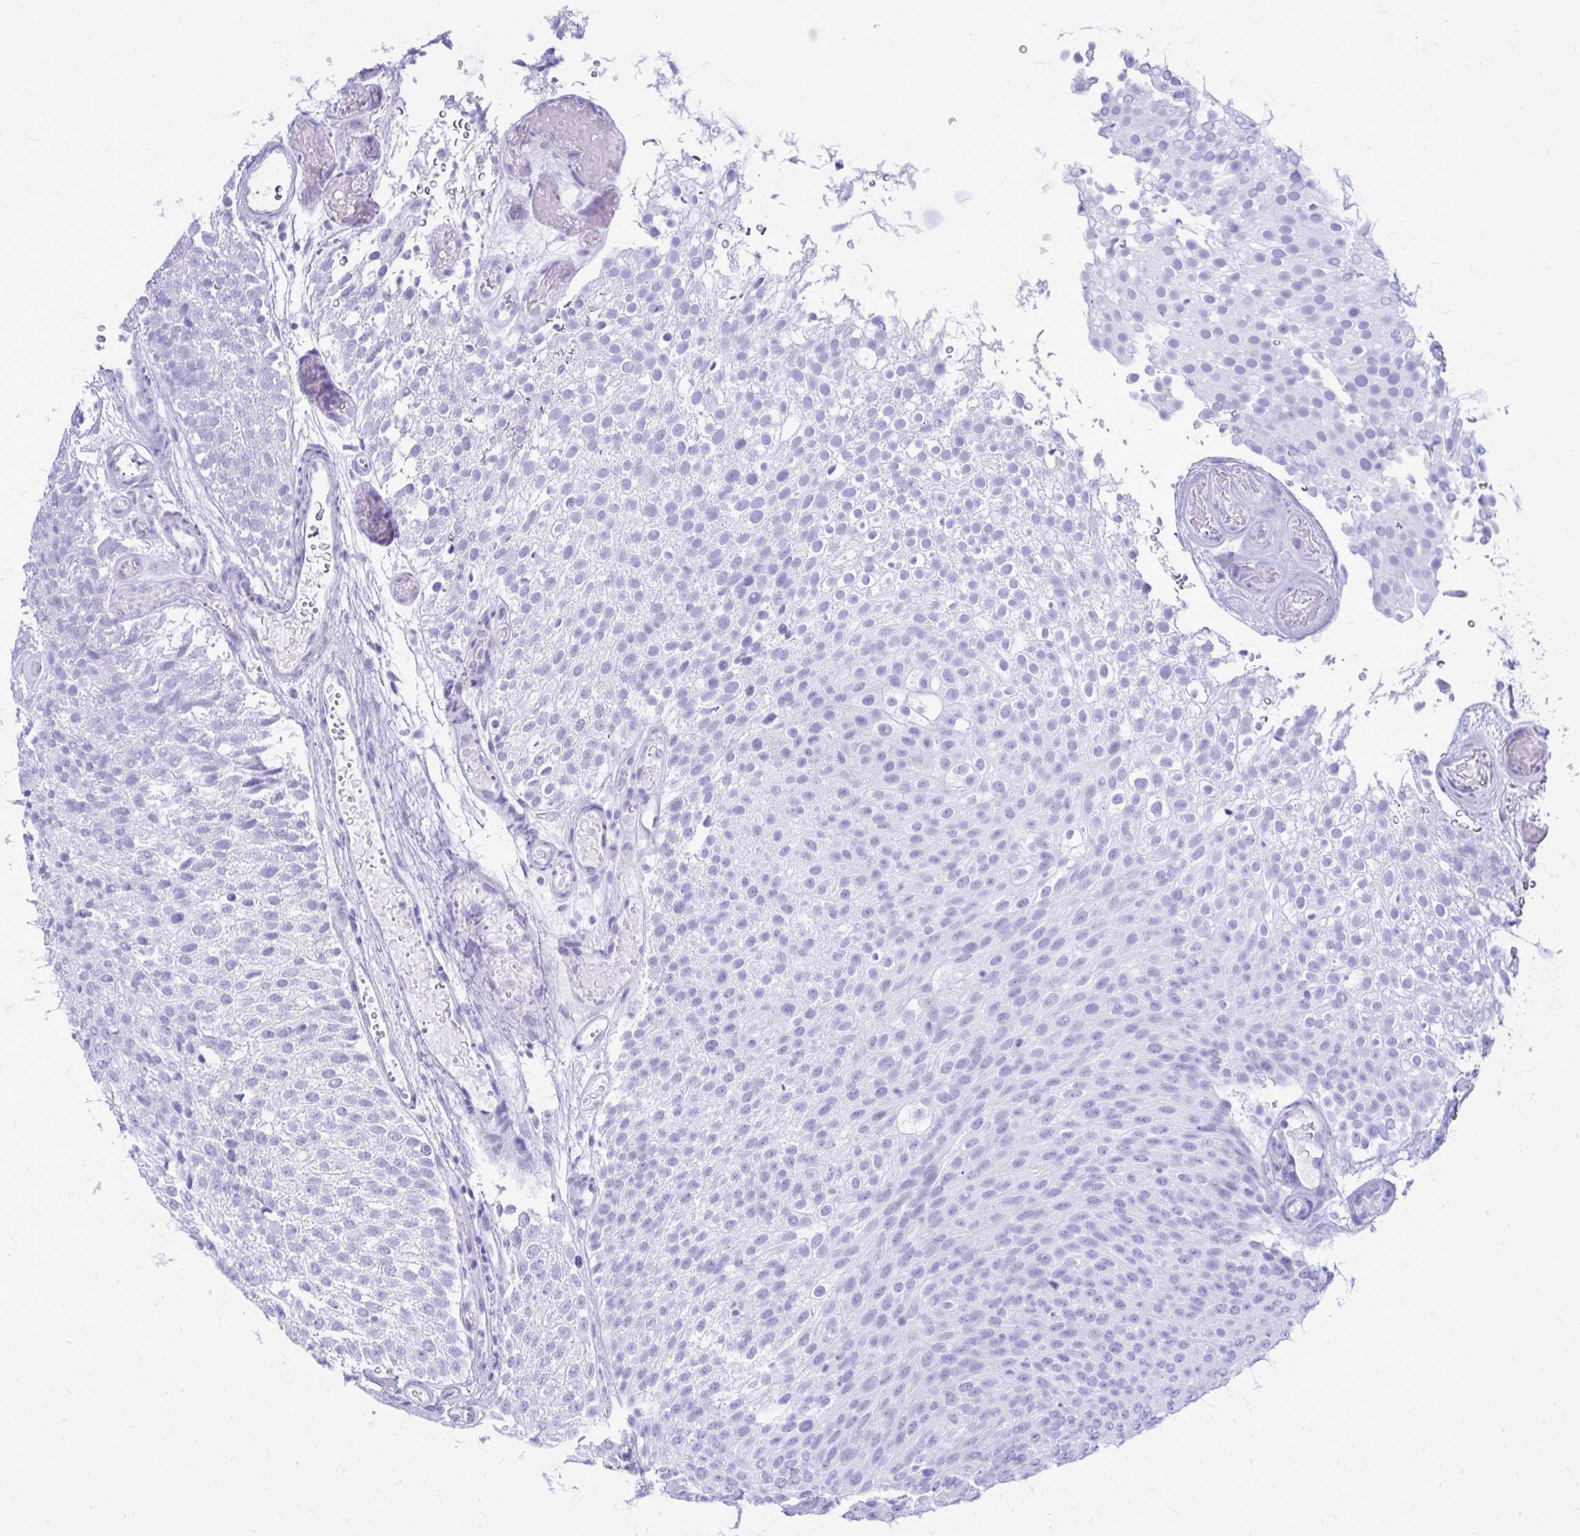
{"staining": {"intensity": "negative", "quantity": "none", "location": "none"}, "tissue": "urothelial cancer", "cell_type": "Tumor cells", "image_type": "cancer", "snomed": [{"axis": "morphology", "description": "Urothelial carcinoma, Low grade"}, {"axis": "topography", "description": "Urinary bladder"}], "caption": "The micrograph reveals no staining of tumor cells in low-grade urothelial carcinoma.", "gene": "OR10R2", "patient": {"sex": "male", "age": 78}}